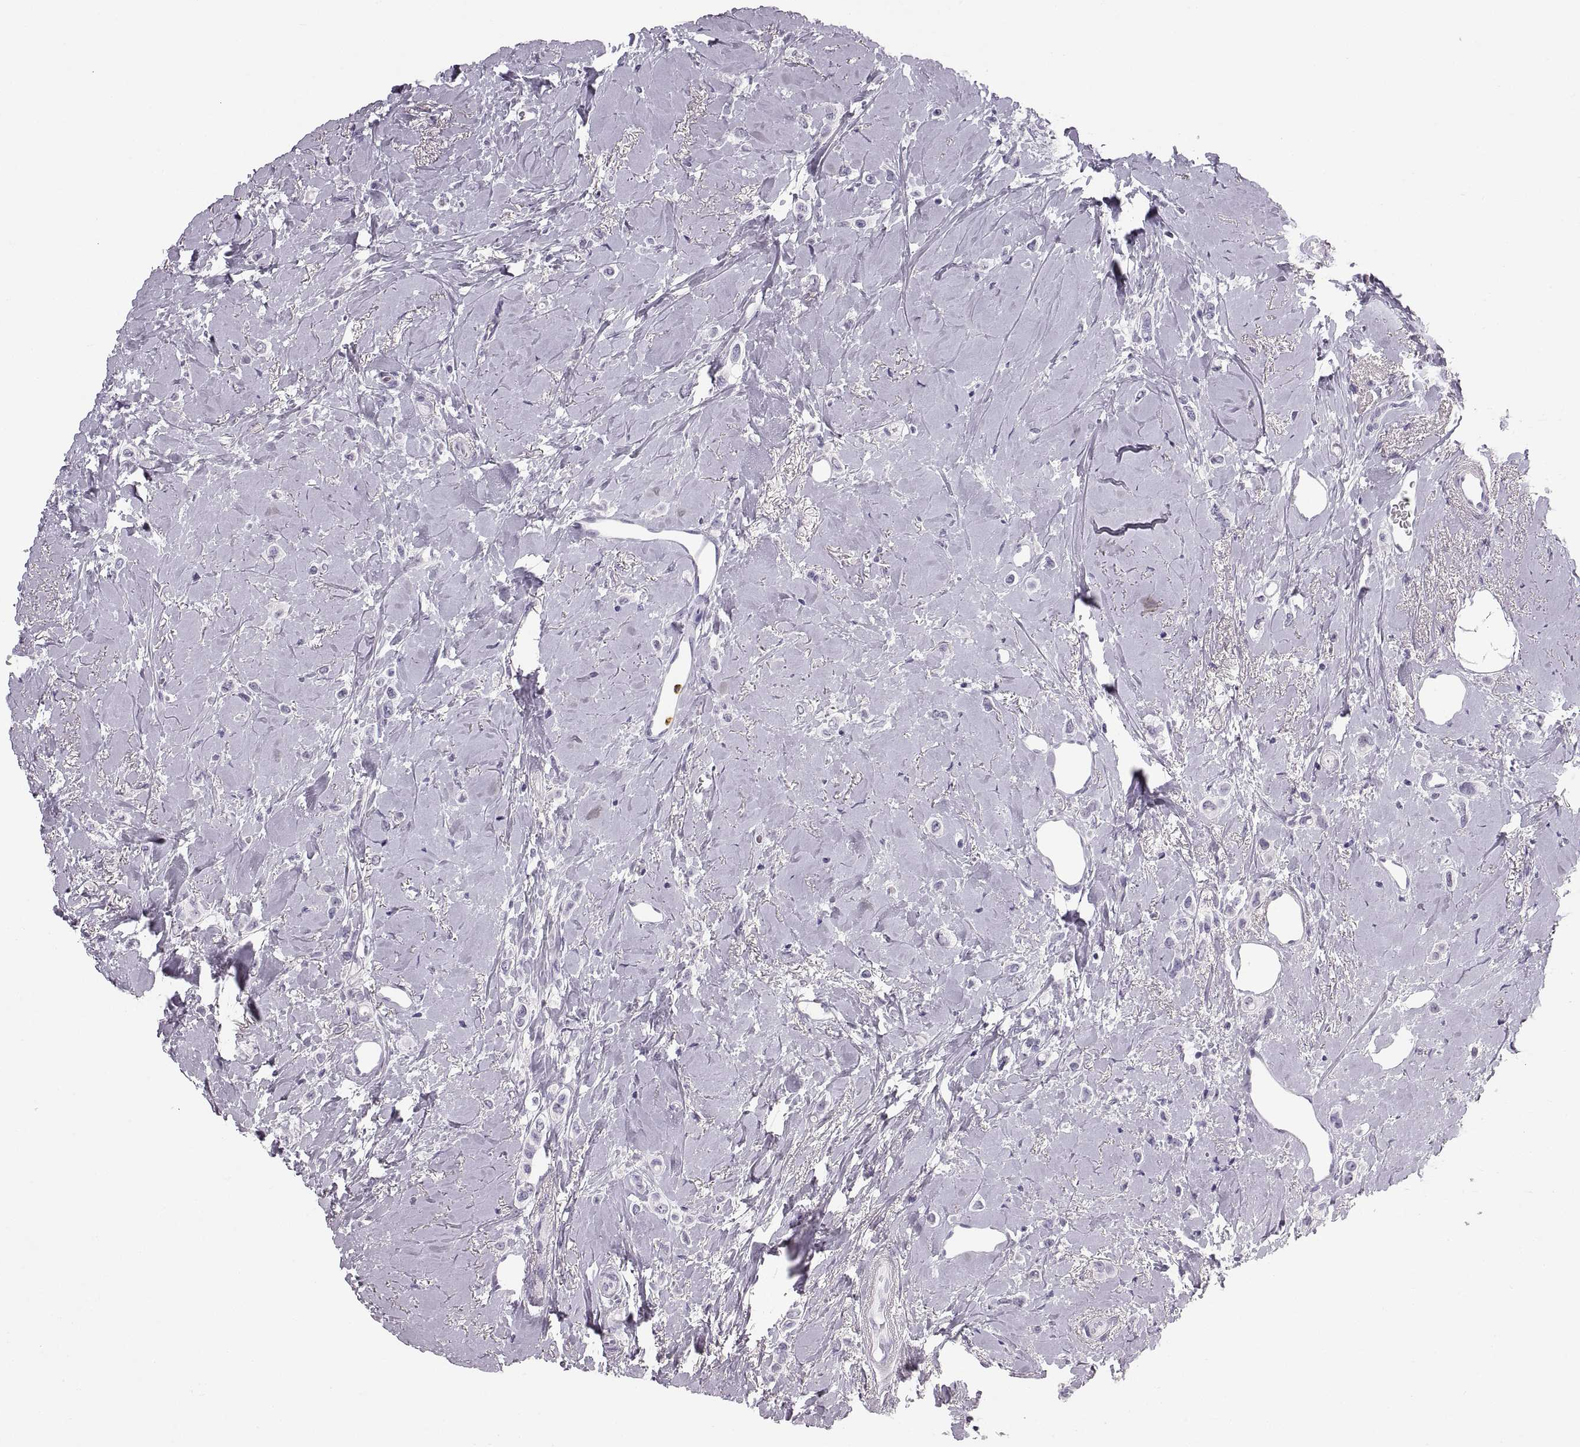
{"staining": {"intensity": "negative", "quantity": "none", "location": "none"}, "tissue": "breast cancer", "cell_type": "Tumor cells", "image_type": "cancer", "snomed": [{"axis": "morphology", "description": "Lobular carcinoma"}, {"axis": "topography", "description": "Breast"}], "caption": "Breast cancer (lobular carcinoma) was stained to show a protein in brown. There is no significant expression in tumor cells.", "gene": "MILR1", "patient": {"sex": "female", "age": 66}}